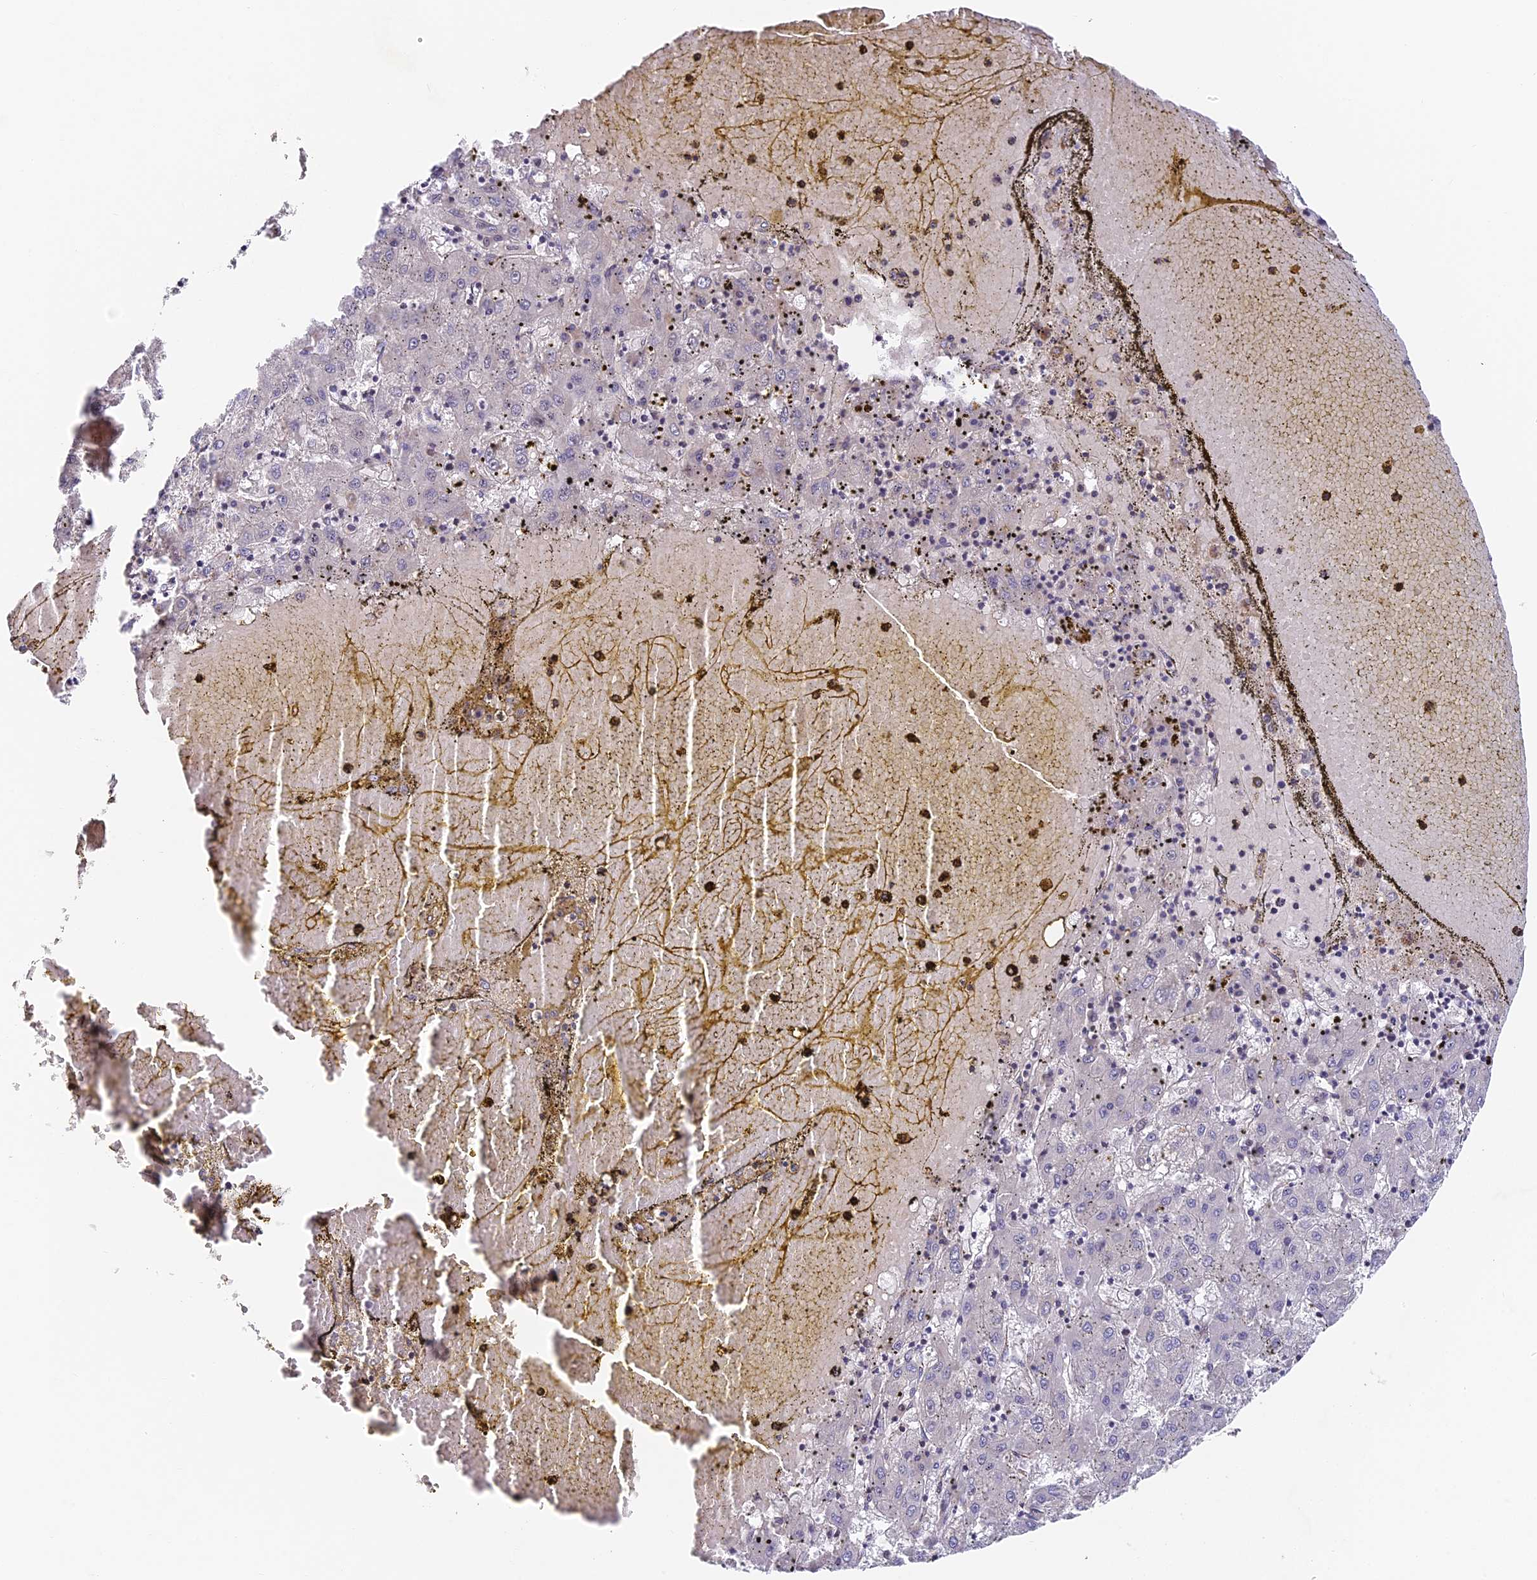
{"staining": {"intensity": "negative", "quantity": "none", "location": "none"}, "tissue": "liver cancer", "cell_type": "Tumor cells", "image_type": "cancer", "snomed": [{"axis": "morphology", "description": "Carcinoma, Hepatocellular, NOS"}, {"axis": "topography", "description": "Liver"}], "caption": "Tumor cells show no significant protein expression in liver cancer. (Stains: DAB (3,3'-diaminobenzidine) immunohistochemistry (IHC) with hematoxylin counter stain, Microscopy: brightfield microscopy at high magnification).", "gene": "DNAAF10", "patient": {"sex": "male", "age": 72}}